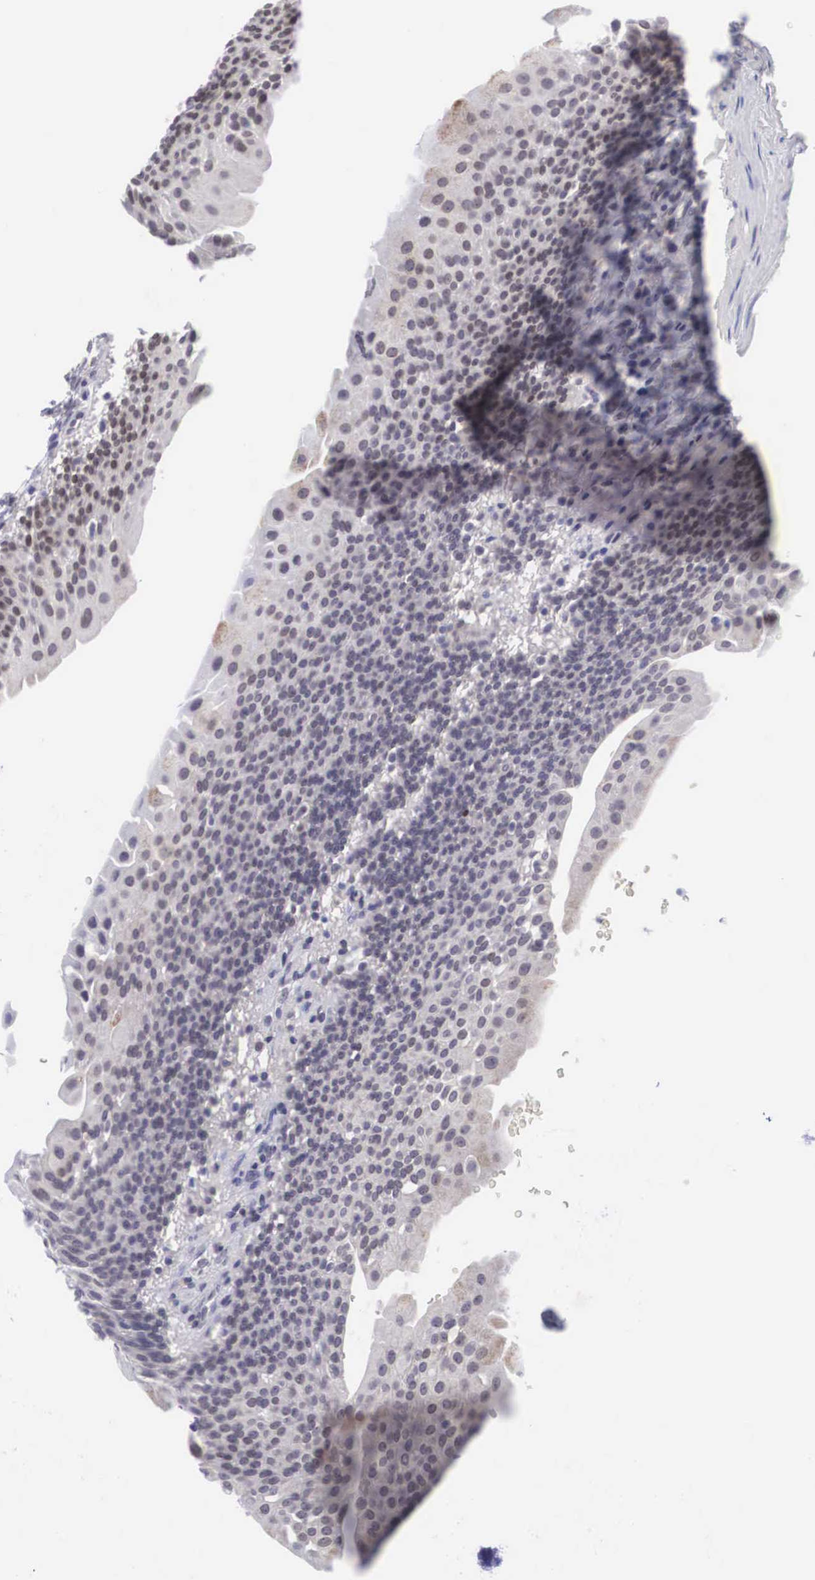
{"staining": {"intensity": "weak", "quantity": "25%-75%", "location": "cytoplasmic/membranous,nuclear"}, "tissue": "urinary bladder", "cell_type": "Urothelial cells", "image_type": "normal", "snomed": [{"axis": "morphology", "description": "Normal tissue, NOS"}, {"axis": "morphology", "description": "Urothelial carcinoma, Low grade"}, {"axis": "topography", "description": "Smooth muscle"}, {"axis": "topography", "description": "Urinary bladder"}], "caption": "The histopathology image displays immunohistochemical staining of normal urinary bladder. There is weak cytoplasmic/membranous,nuclear expression is identified in approximately 25%-75% of urothelial cells. (Stains: DAB (3,3'-diaminobenzidine) in brown, nuclei in blue, Microscopy: brightfield microscopy at high magnification).", "gene": "SOX11", "patient": {"sex": "male", "age": 60}}